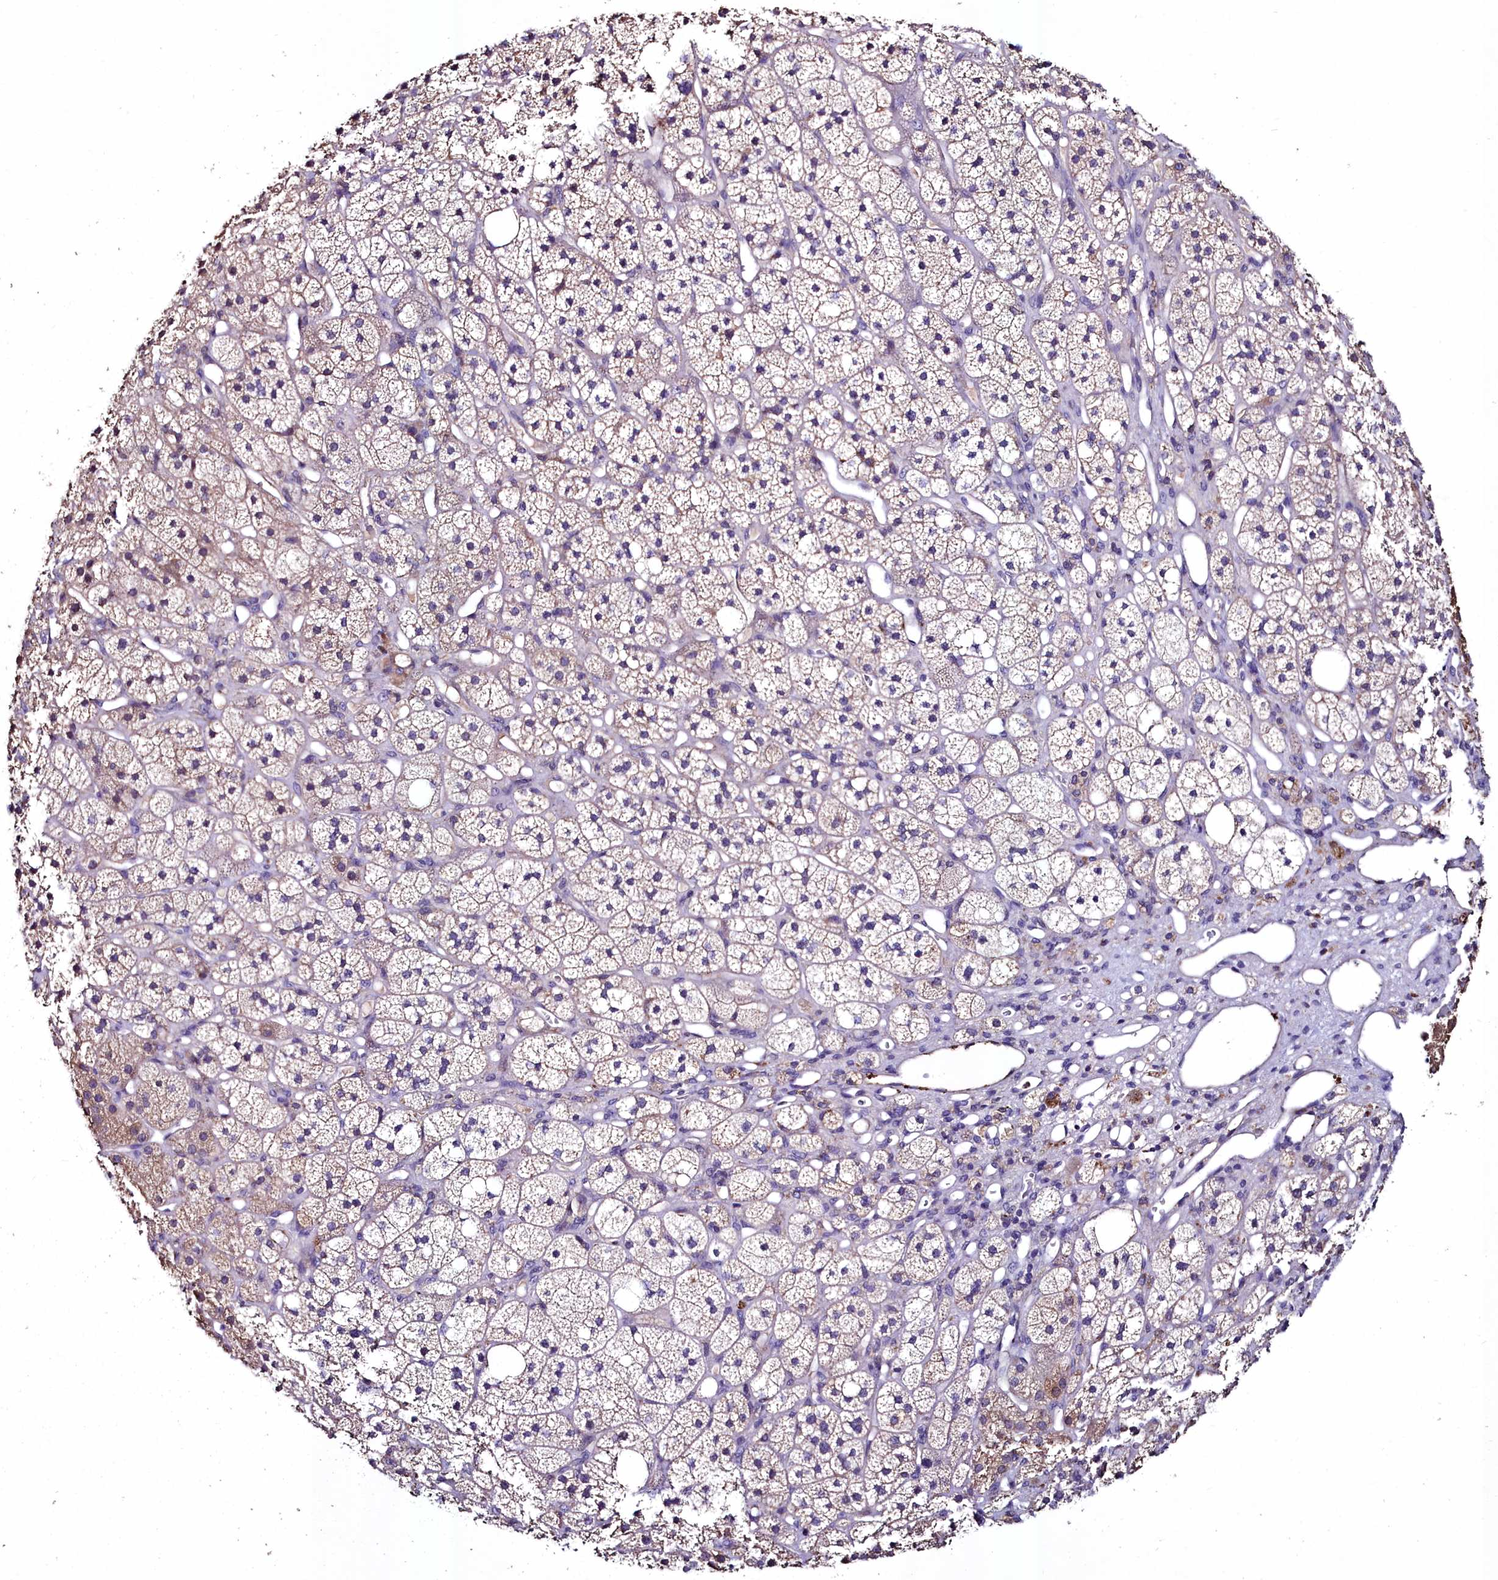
{"staining": {"intensity": "weak", "quantity": "25%-75%", "location": "cytoplasmic/membranous"}, "tissue": "adrenal gland", "cell_type": "Glandular cells", "image_type": "normal", "snomed": [{"axis": "morphology", "description": "Normal tissue, NOS"}, {"axis": "topography", "description": "Adrenal gland"}], "caption": "IHC of benign human adrenal gland exhibits low levels of weak cytoplasmic/membranous staining in approximately 25%-75% of glandular cells. The protein is stained brown, and the nuclei are stained in blue (DAB (3,3'-diaminobenzidine) IHC with brightfield microscopy, high magnification).", "gene": "AMBRA1", "patient": {"sex": "male", "age": 61}}